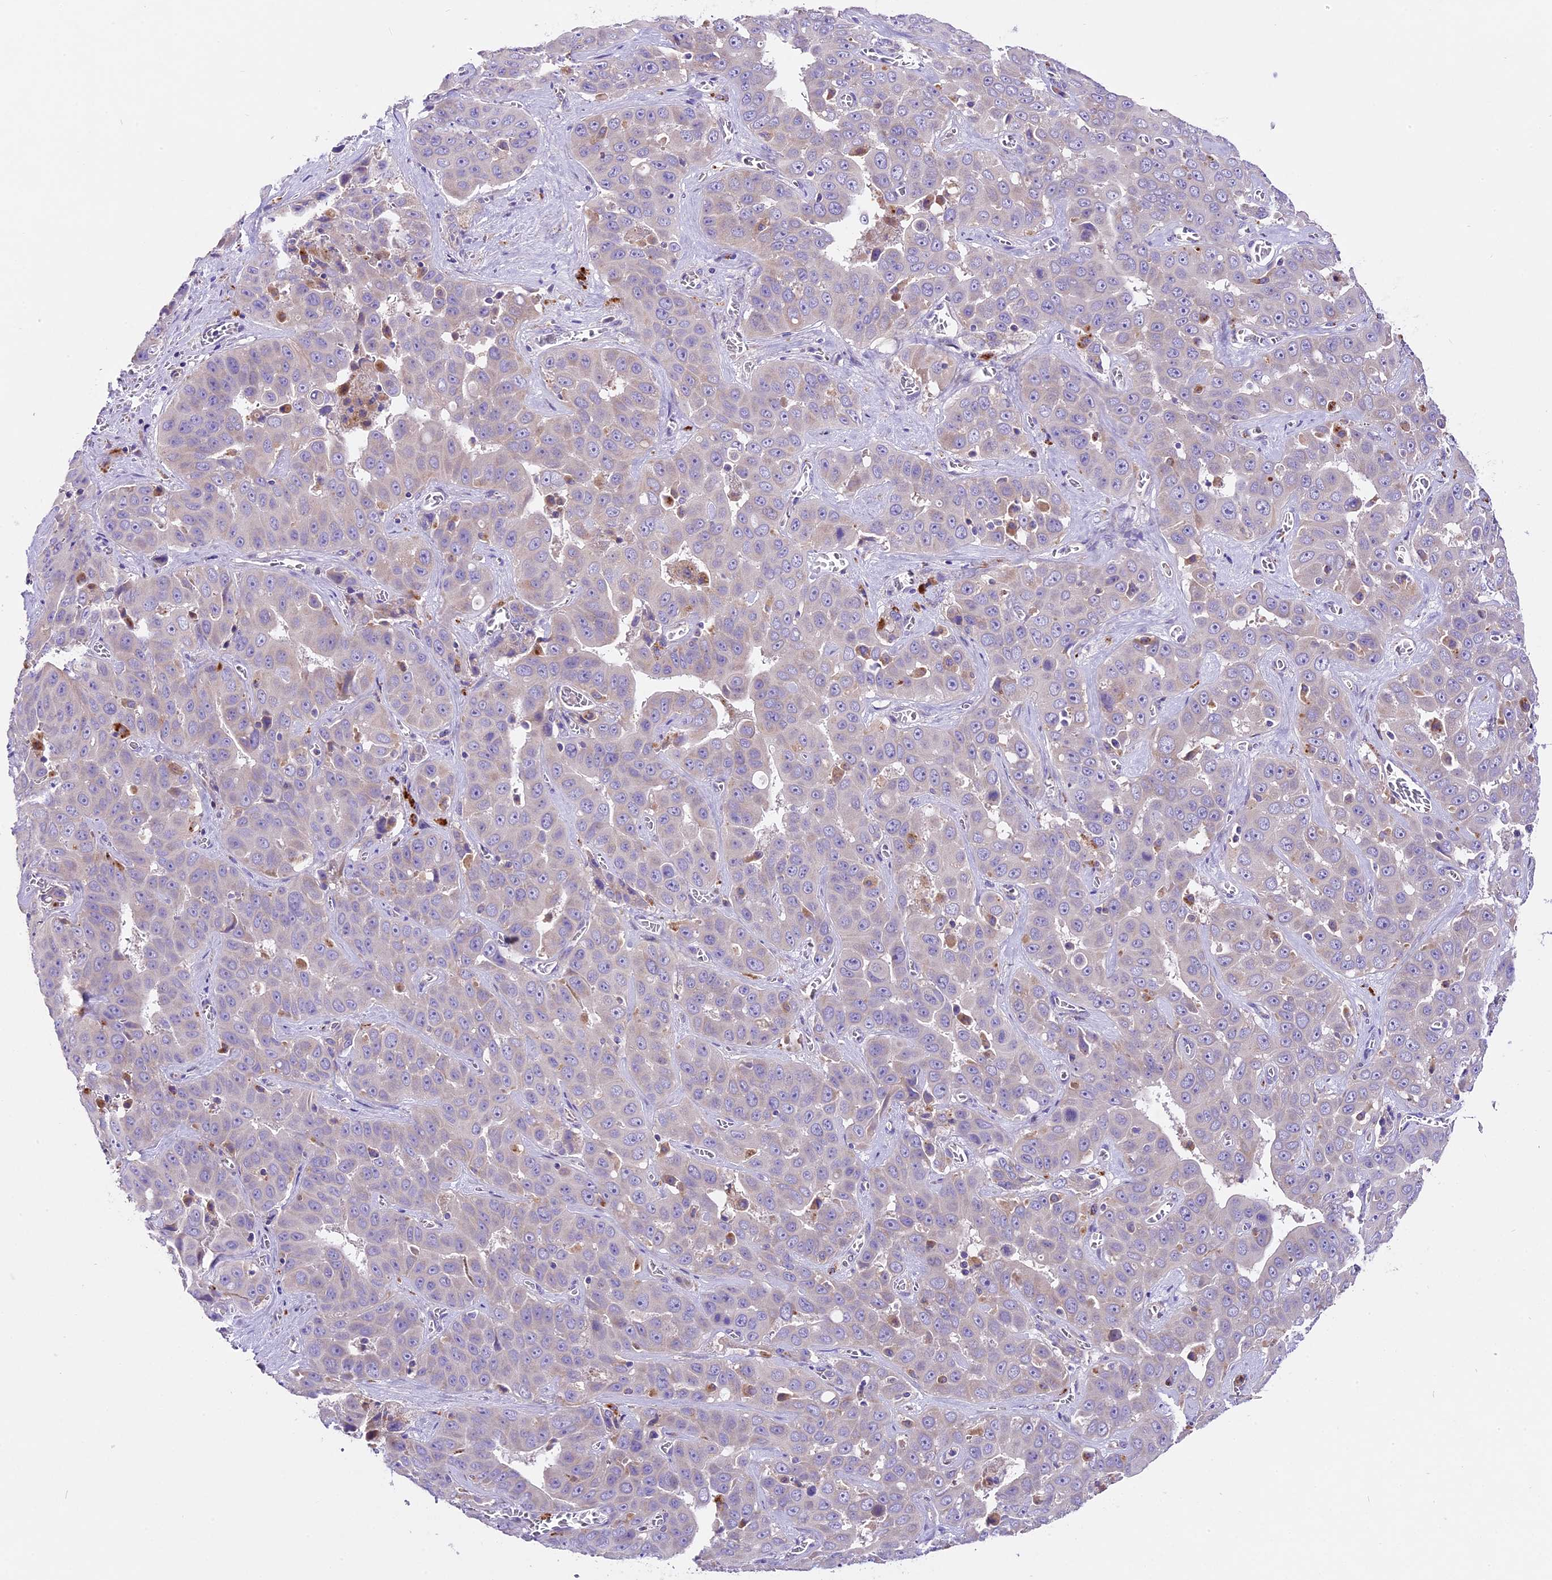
{"staining": {"intensity": "weak", "quantity": ">75%", "location": "cytoplasmic/membranous"}, "tissue": "liver cancer", "cell_type": "Tumor cells", "image_type": "cancer", "snomed": [{"axis": "morphology", "description": "Cholangiocarcinoma"}, {"axis": "topography", "description": "Liver"}], "caption": "Weak cytoplasmic/membranous expression is seen in about >75% of tumor cells in cholangiocarcinoma (liver).", "gene": "PEMT", "patient": {"sex": "female", "age": 52}}